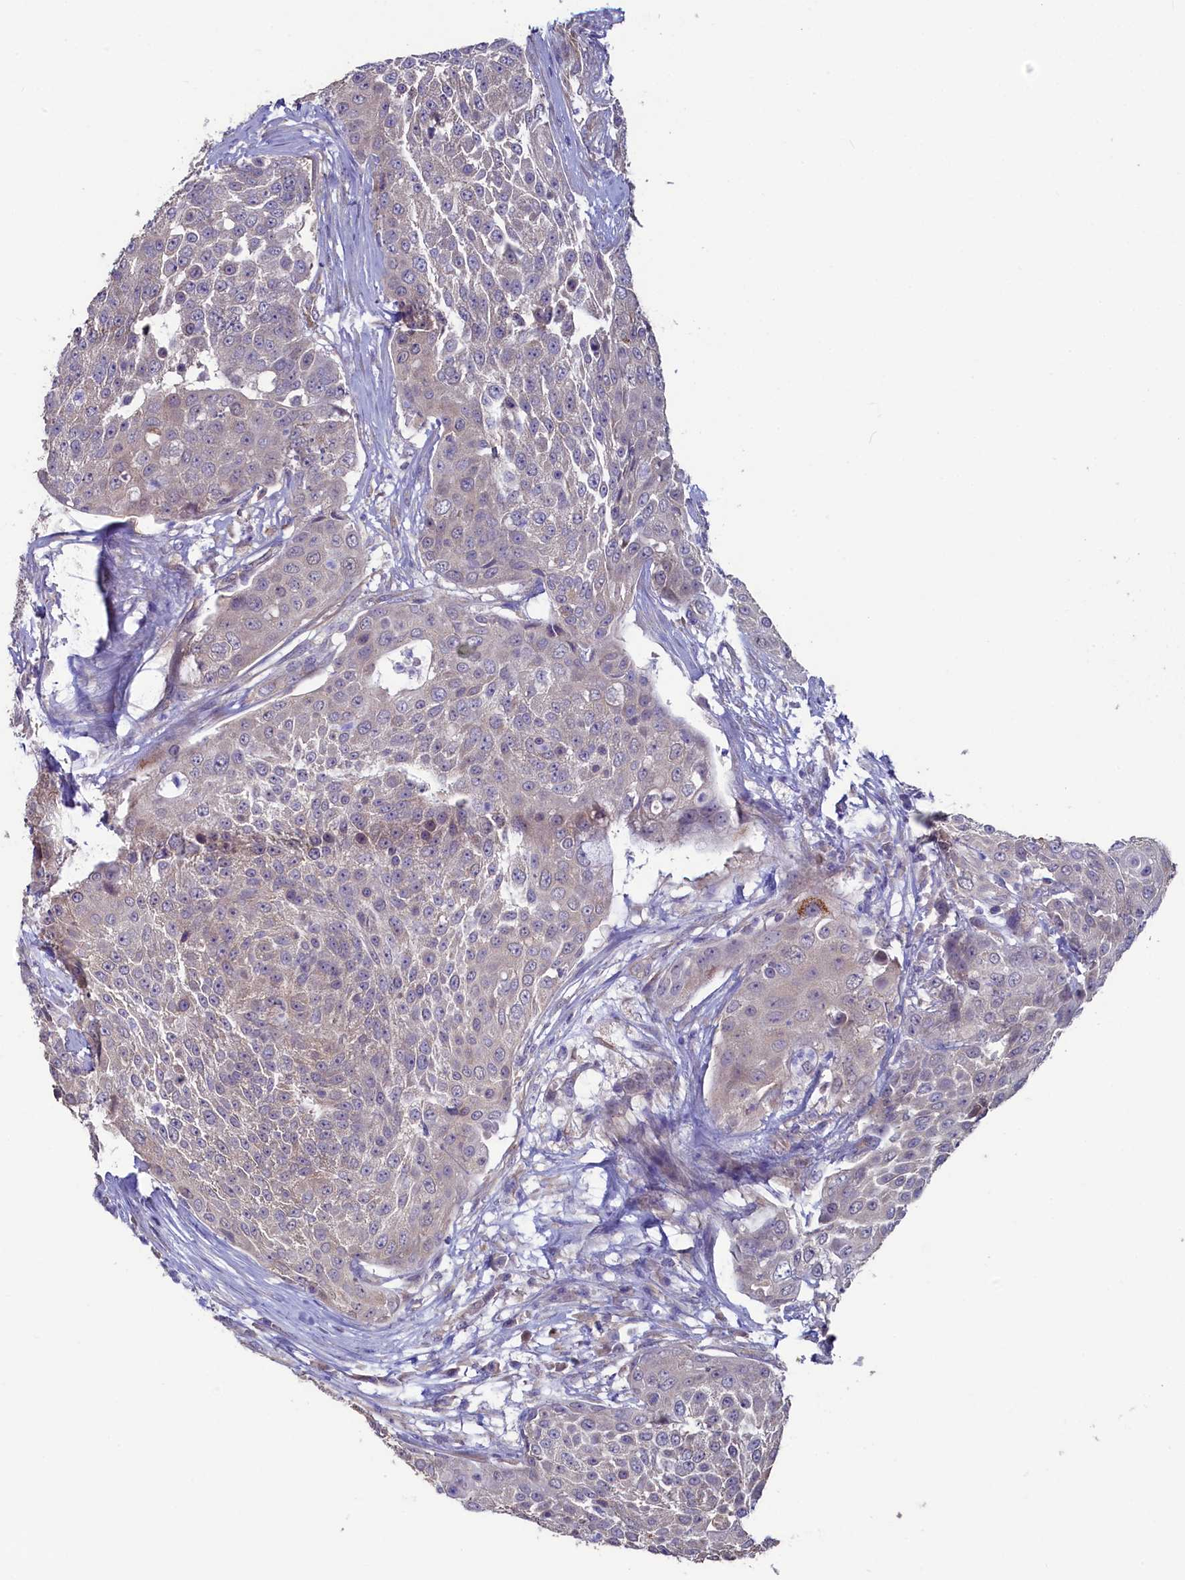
{"staining": {"intensity": "negative", "quantity": "none", "location": "none"}, "tissue": "urothelial cancer", "cell_type": "Tumor cells", "image_type": "cancer", "snomed": [{"axis": "morphology", "description": "Urothelial carcinoma, High grade"}, {"axis": "topography", "description": "Urinary bladder"}], "caption": "Tumor cells are negative for brown protein staining in urothelial cancer.", "gene": "SPATA2L", "patient": {"sex": "female", "age": 63}}